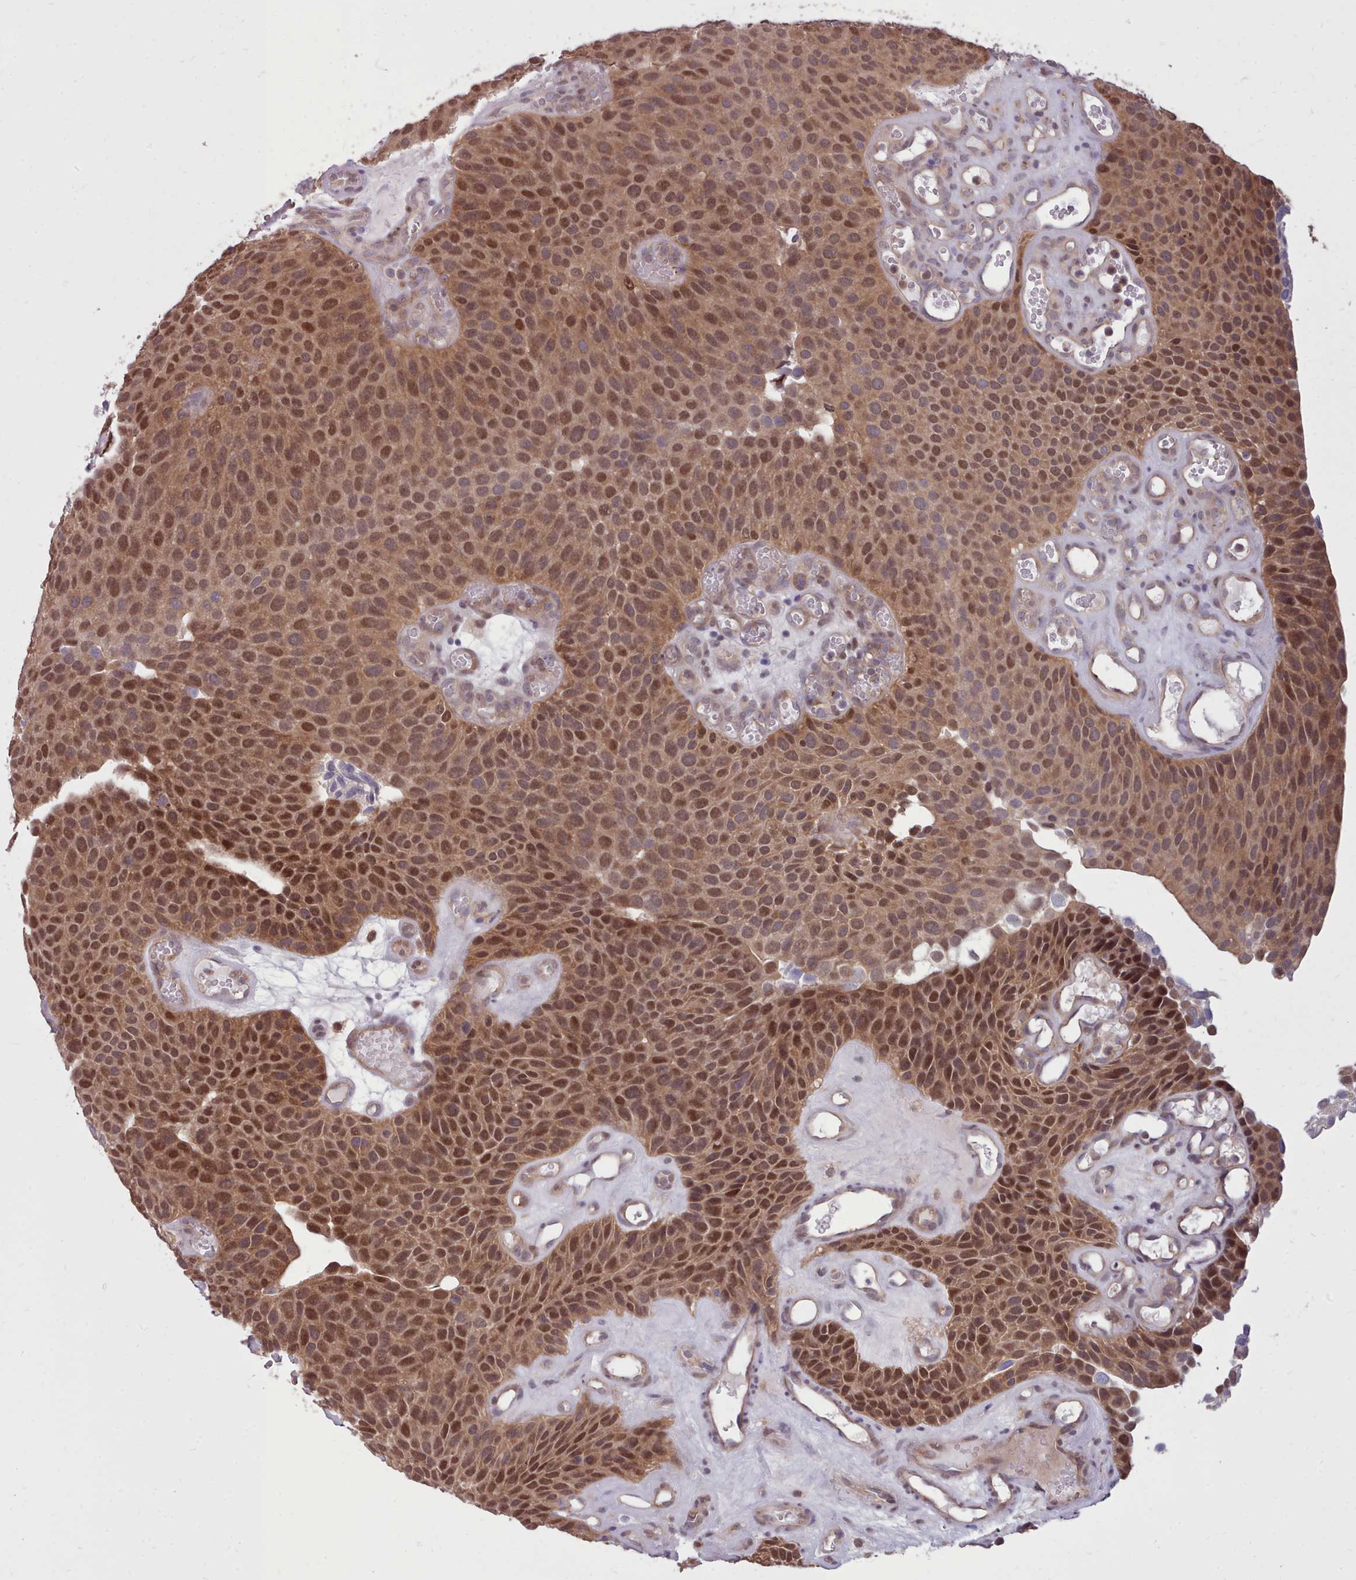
{"staining": {"intensity": "moderate", "quantity": ">75%", "location": "cytoplasmic/membranous,nuclear"}, "tissue": "urothelial cancer", "cell_type": "Tumor cells", "image_type": "cancer", "snomed": [{"axis": "morphology", "description": "Urothelial carcinoma, Low grade"}, {"axis": "topography", "description": "Urinary bladder"}], "caption": "The immunohistochemical stain labels moderate cytoplasmic/membranous and nuclear expression in tumor cells of low-grade urothelial carcinoma tissue. Using DAB (brown) and hematoxylin (blue) stains, captured at high magnification using brightfield microscopy.", "gene": "AHCY", "patient": {"sex": "male", "age": 89}}